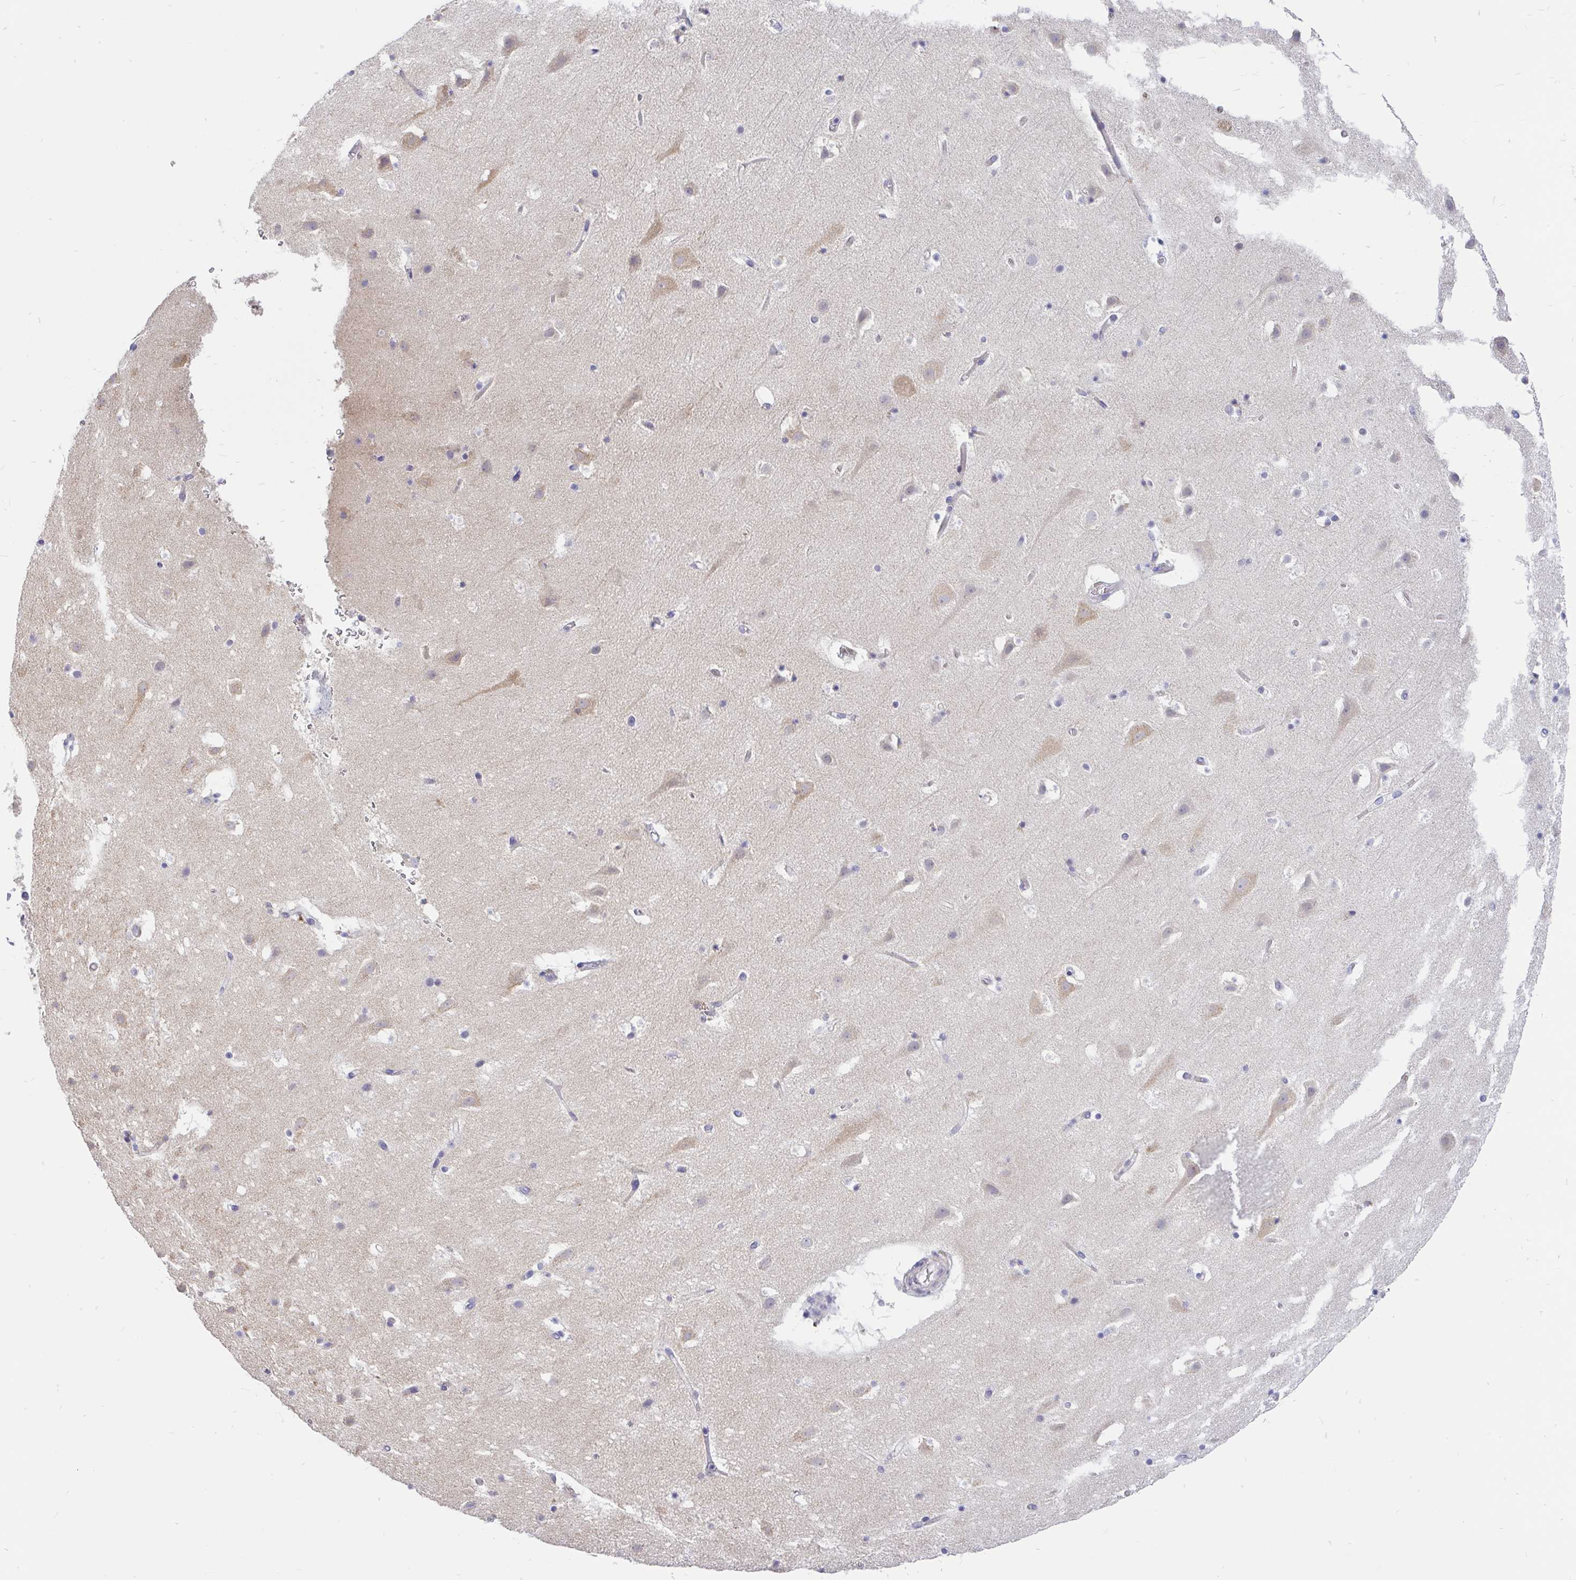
{"staining": {"intensity": "negative", "quantity": "none", "location": "none"}, "tissue": "cerebral cortex", "cell_type": "Endothelial cells", "image_type": "normal", "snomed": [{"axis": "morphology", "description": "Normal tissue, NOS"}, {"axis": "topography", "description": "Cerebral cortex"}], "caption": "Photomicrograph shows no protein expression in endothelial cells of benign cerebral cortex.", "gene": "INTS5", "patient": {"sex": "female", "age": 42}}